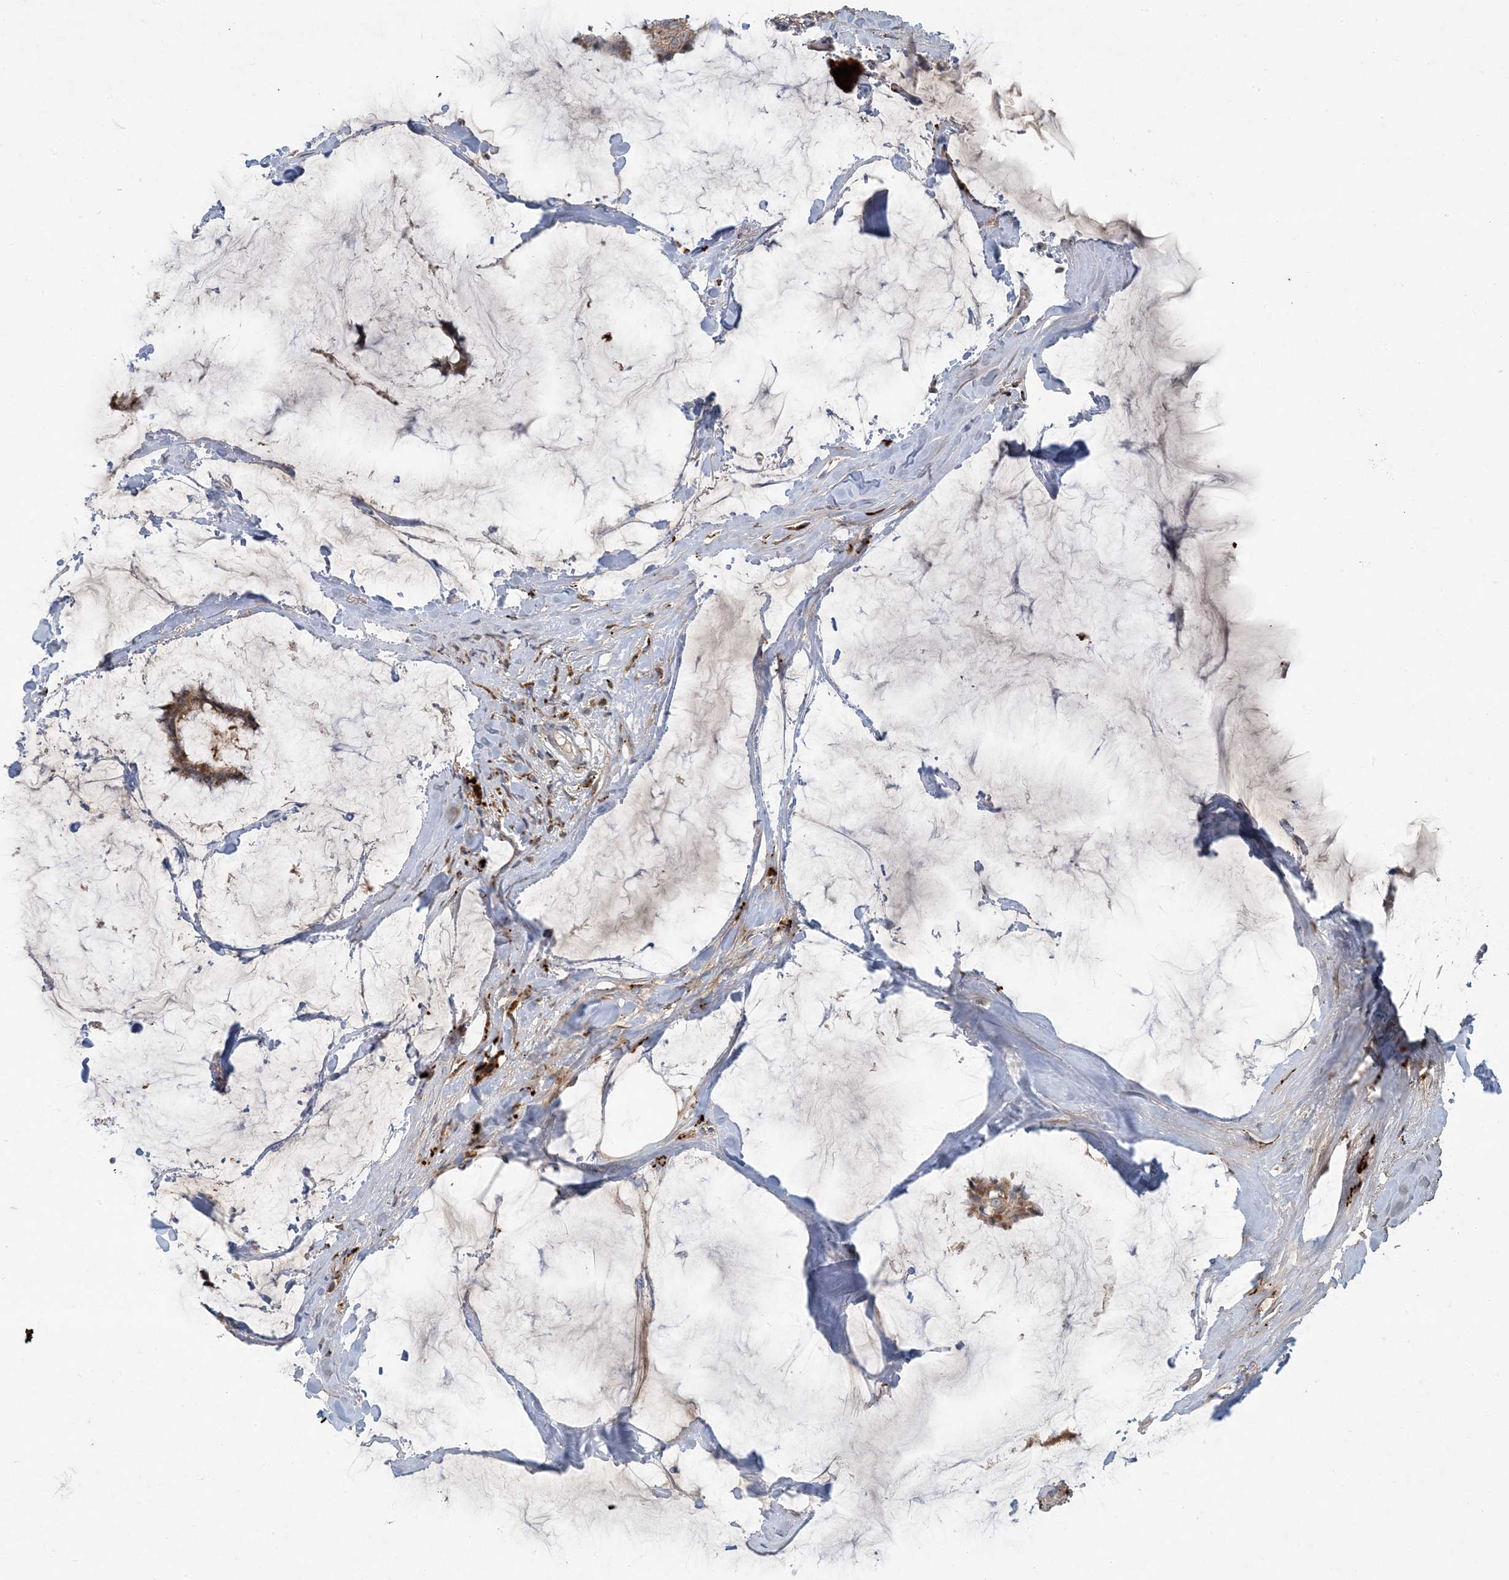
{"staining": {"intensity": "moderate", "quantity": ">75%", "location": "cytoplasmic/membranous"}, "tissue": "breast cancer", "cell_type": "Tumor cells", "image_type": "cancer", "snomed": [{"axis": "morphology", "description": "Duct carcinoma"}, {"axis": "topography", "description": "Breast"}], "caption": "Intraductal carcinoma (breast) was stained to show a protein in brown. There is medium levels of moderate cytoplasmic/membranous positivity in approximately >75% of tumor cells.", "gene": "LTN1", "patient": {"sex": "female", "age": 93}}